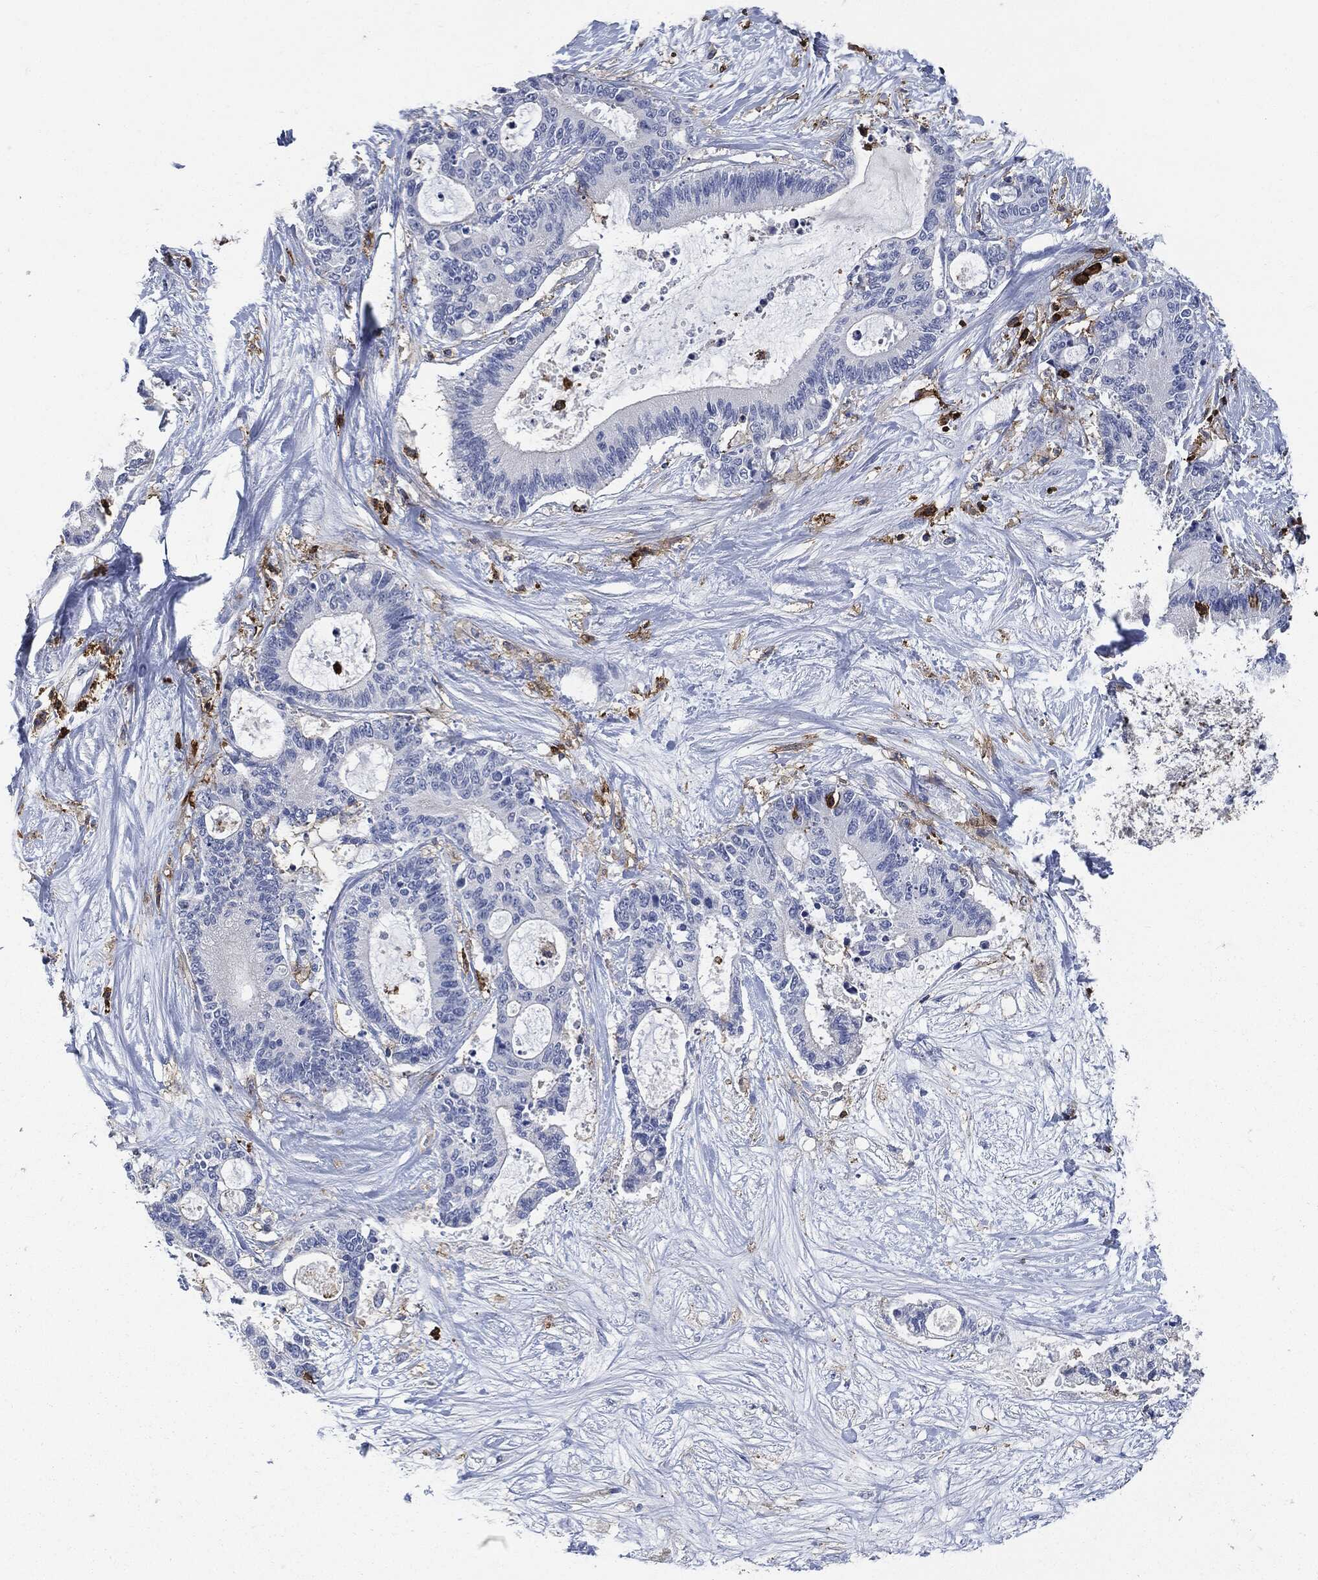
{"staining": {"intensity": "negative", "quantity": "none", "location": "none"}, "tissue": "liver cancer", "cell_type": "Tumor cells", "image_type": "cancer", "snomed": [{"axis": "morphology", "description": "Cholangiocarcinoma"}, {"axis": "topography", "description": "Liver"}], "caption": "This image is of liver cancer (cholangiocarcinoma) stained with IHC to label a protein in brown with the nuclei are counter-stained blue. There is no staining in tumor cells.", "gene": "PTPRC", "patient": {"sex": "female", "age": 73}}